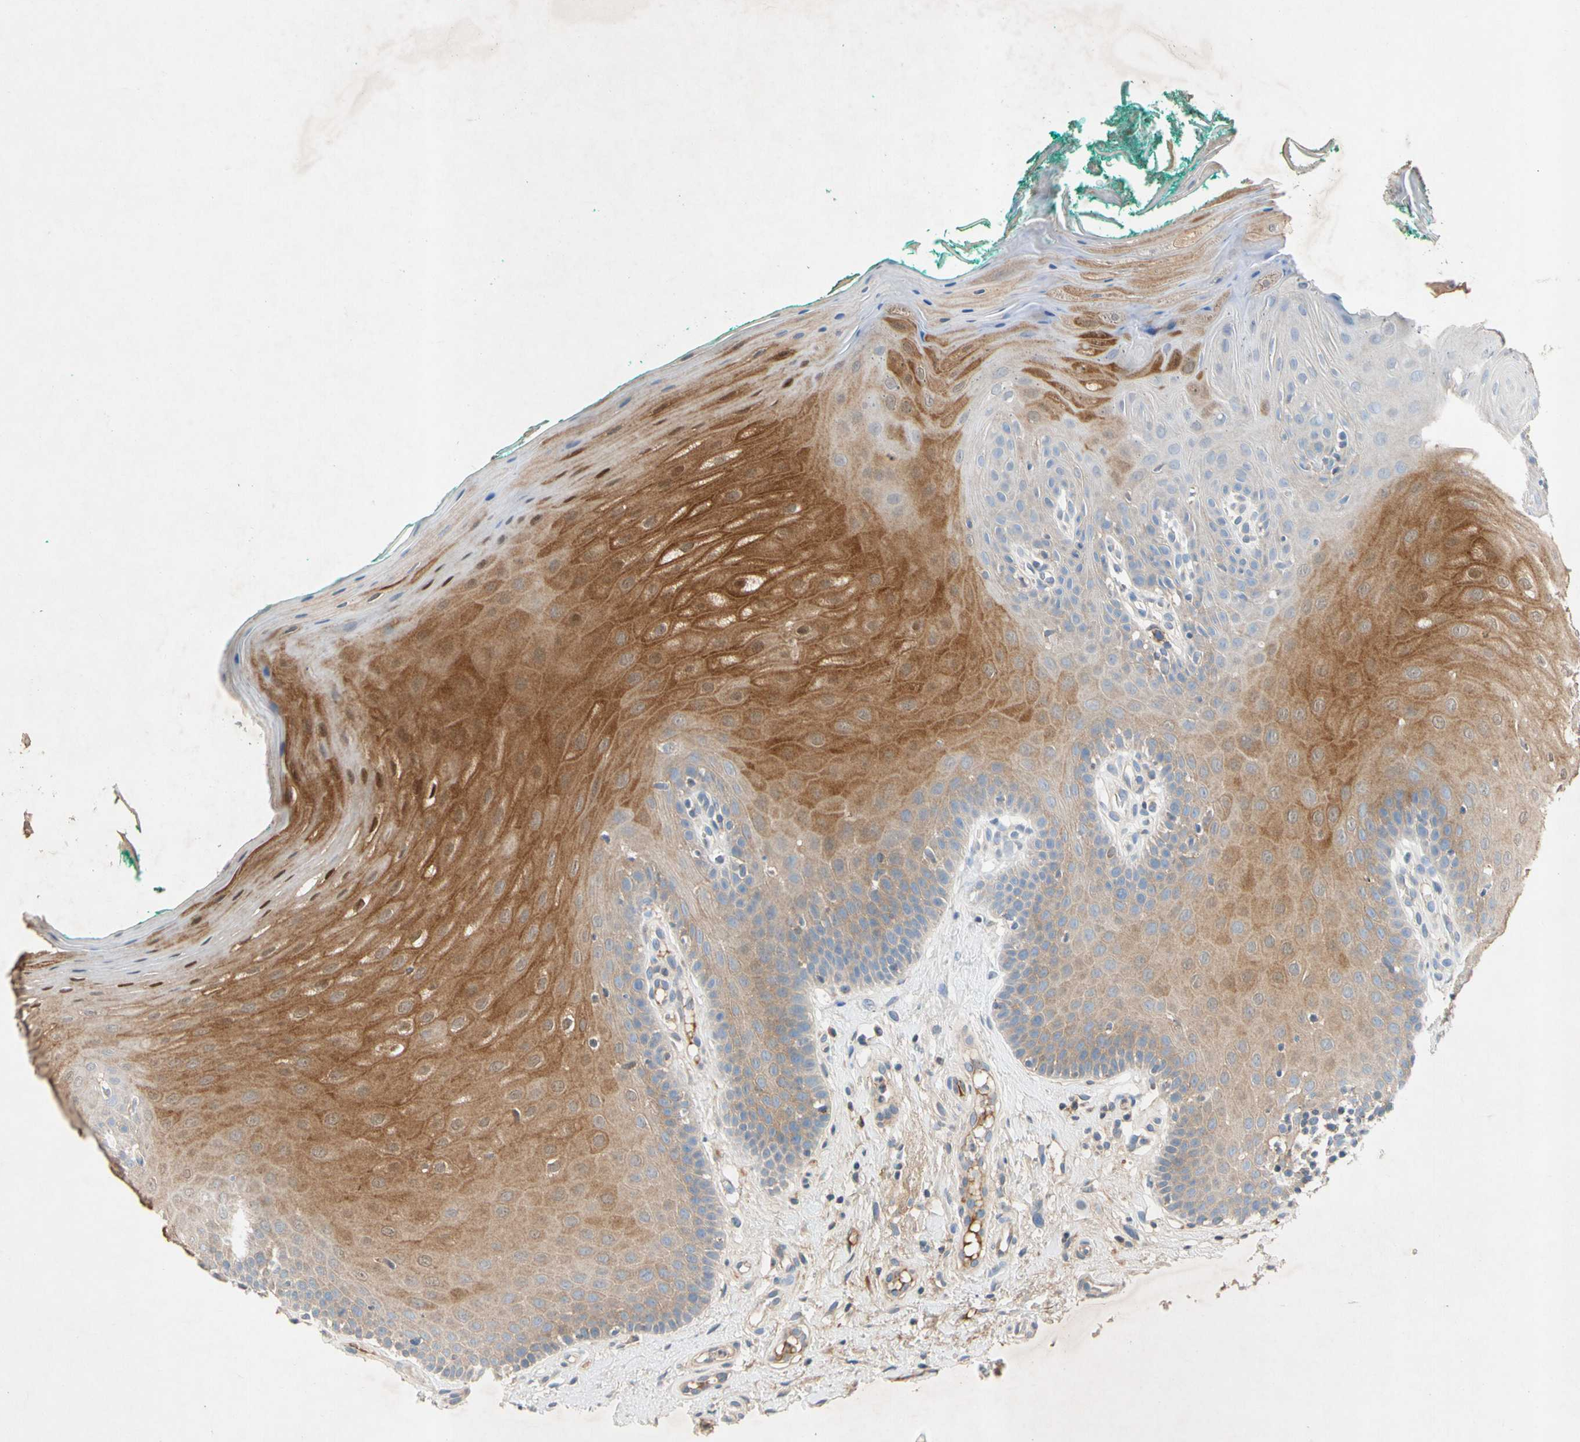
{"staining": {"intensity": "moderate", "quantity": ">75%", "location": "cytoplasmic/membranous,nuclear"}, "tissue": "oral mucosa", "cell_type": "Squamous epithelial cells", "image_type": "normal", "snomed": [{"axis": "morphology", "description": "Normal tissue, NOS"}, {"axis": "topography", "description": "Skeletal muscle"}, {"axis": "topography", "description": "Oral tissue"}], "caption": "IHC of unremarkable human oral mucosa displays medium levels of moderate cytoplasmic/membranous,nuclear staining in approximately >75% of squamous epithelial cells.", "gene": "NDFIP2", "patient": {"sex": "male", "age": 58}}